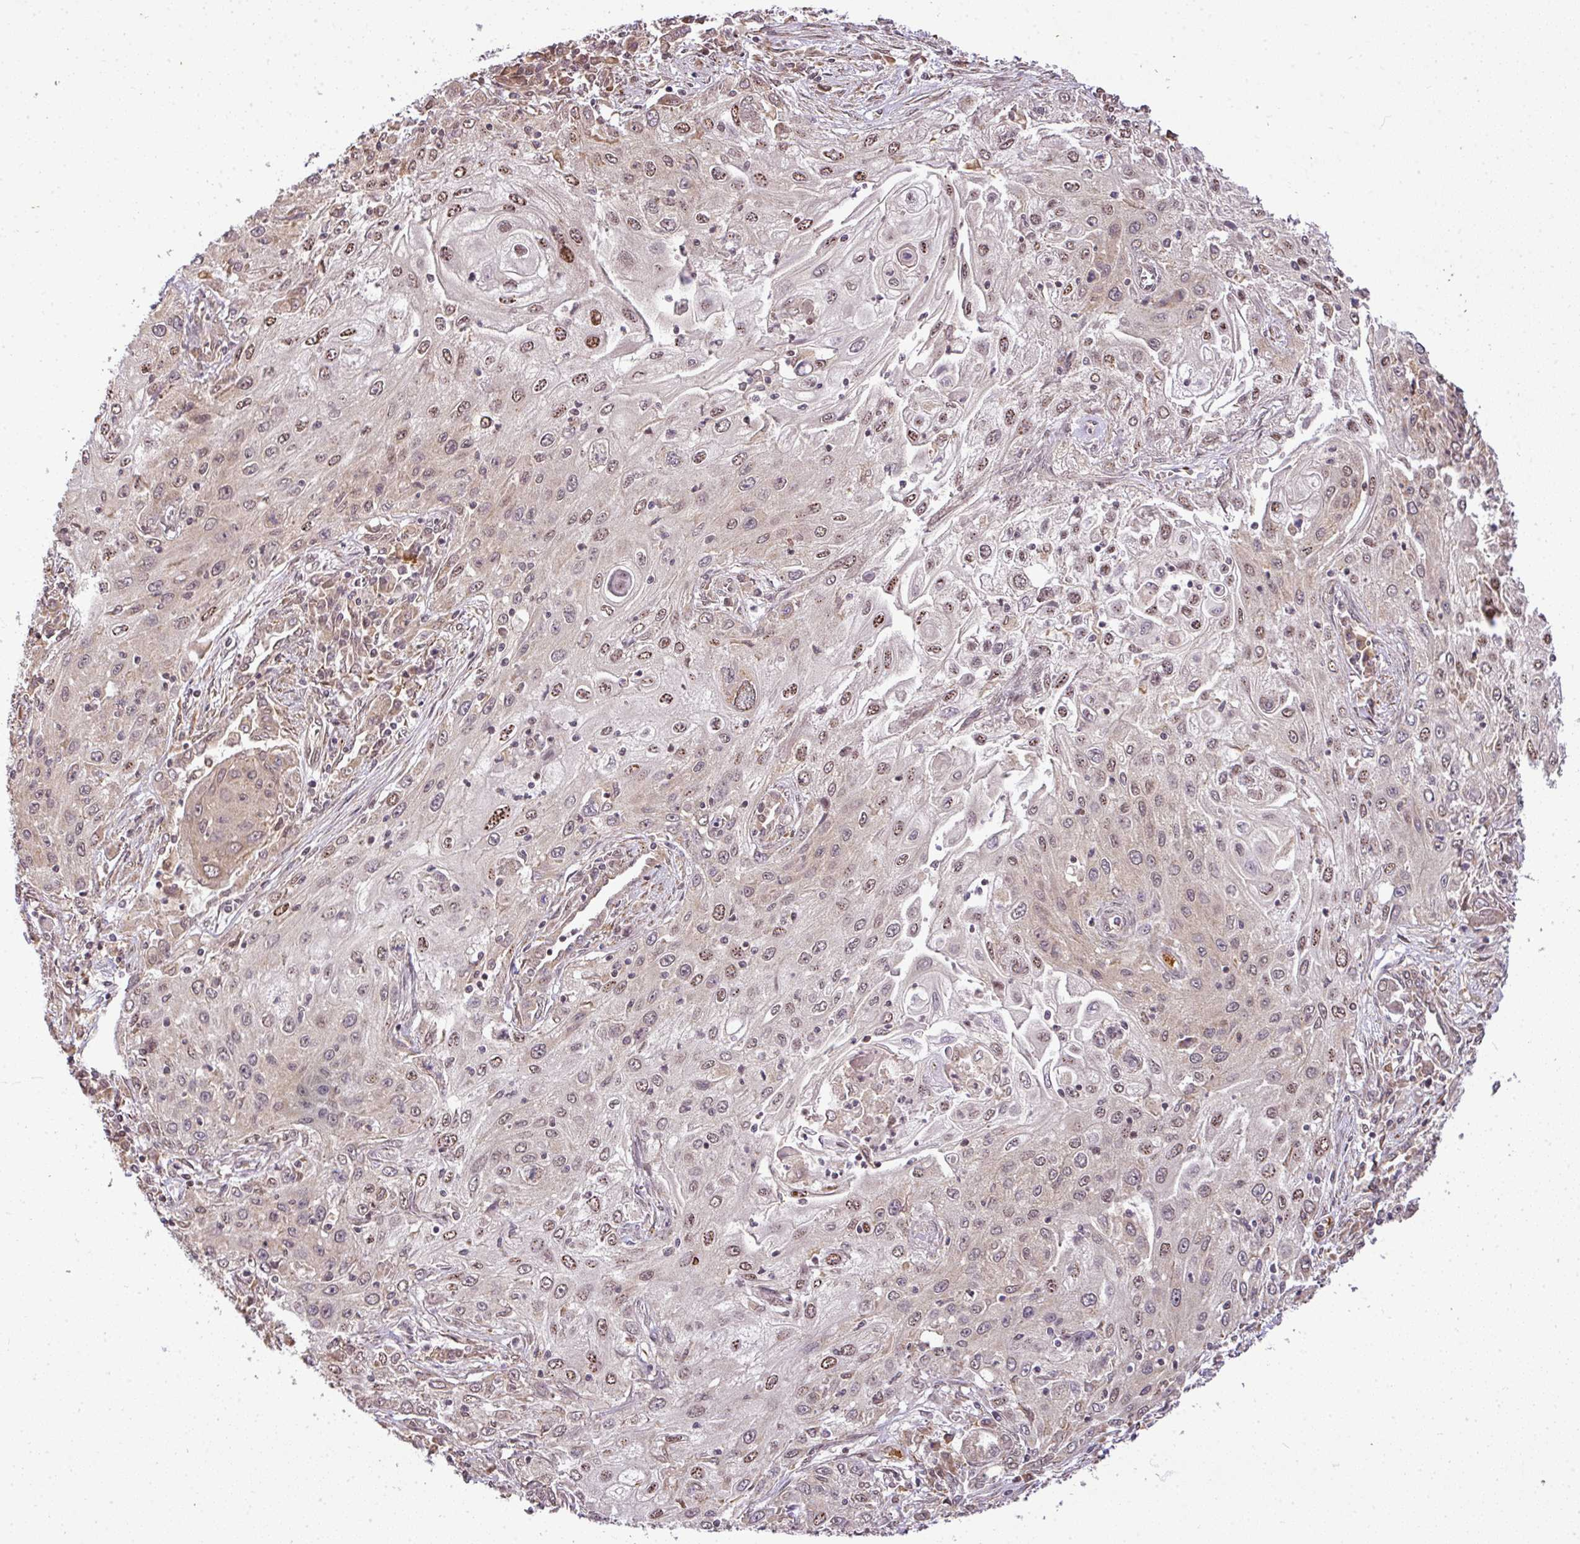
{"staining": {"intensity": "moderate", "quantity": "25%-75%", "location": "nuclear"}, "tissue": "lung cancer", "cell_type": "Tumor cells", "image_type": "cancer", "snomed": [{"axis": "morphology", "description": "Squamous cell carcinoma, NOS"}, {"axis": "topography", "description": "Lung"}], "caption": "There is medium levels of moderate nuclear staining in tumor cells of lung cancer (squamous cell carcinoma), as demonstrated by immunohistochemical staining (brown color).", "gene": "C1orf226", "patient": {"sex": "female", "age": 69}}